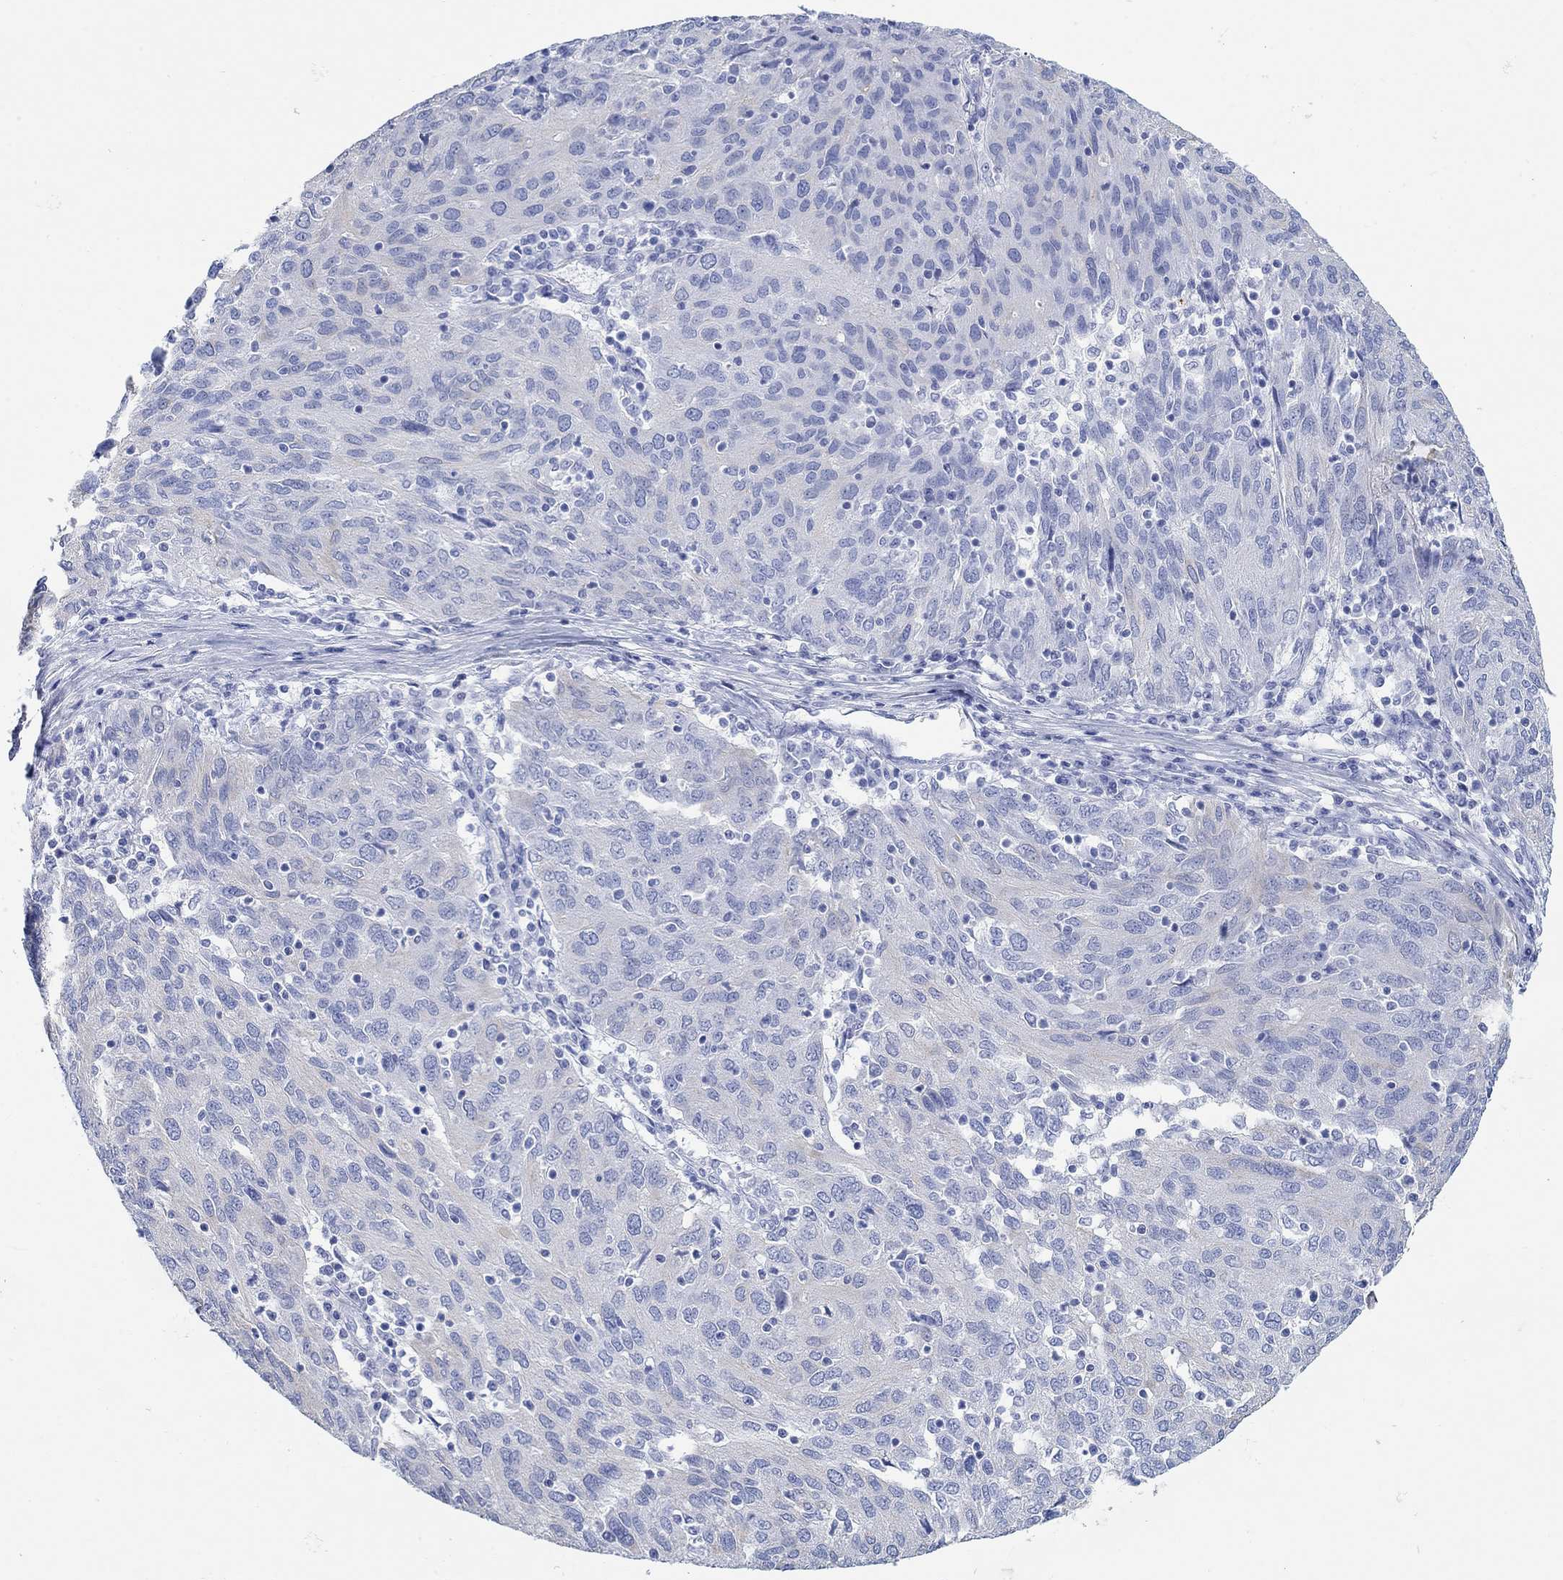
{"staining": {"intensity": "negative", "quantity": "none", "location": "none"}, "tissue": "ovarian cancer", "cell_type": "Tumor cells", "image_type": "cancer", "snomed": [{"axis": "morphology", "description": "Carcinoma, endometroid"}, {"axis": "topography", "description": "Ovary"}], "caption": "Immunohistochemistry of ovarian cancer (endometroid carcinoma) demonstrates no positivity in tumor cells. (Brightfield microscopy of DAB immunohistochemistry (IHC) at high magnification).", "gene": "AK8", "patient": {"sex": "female", "age": 50}}